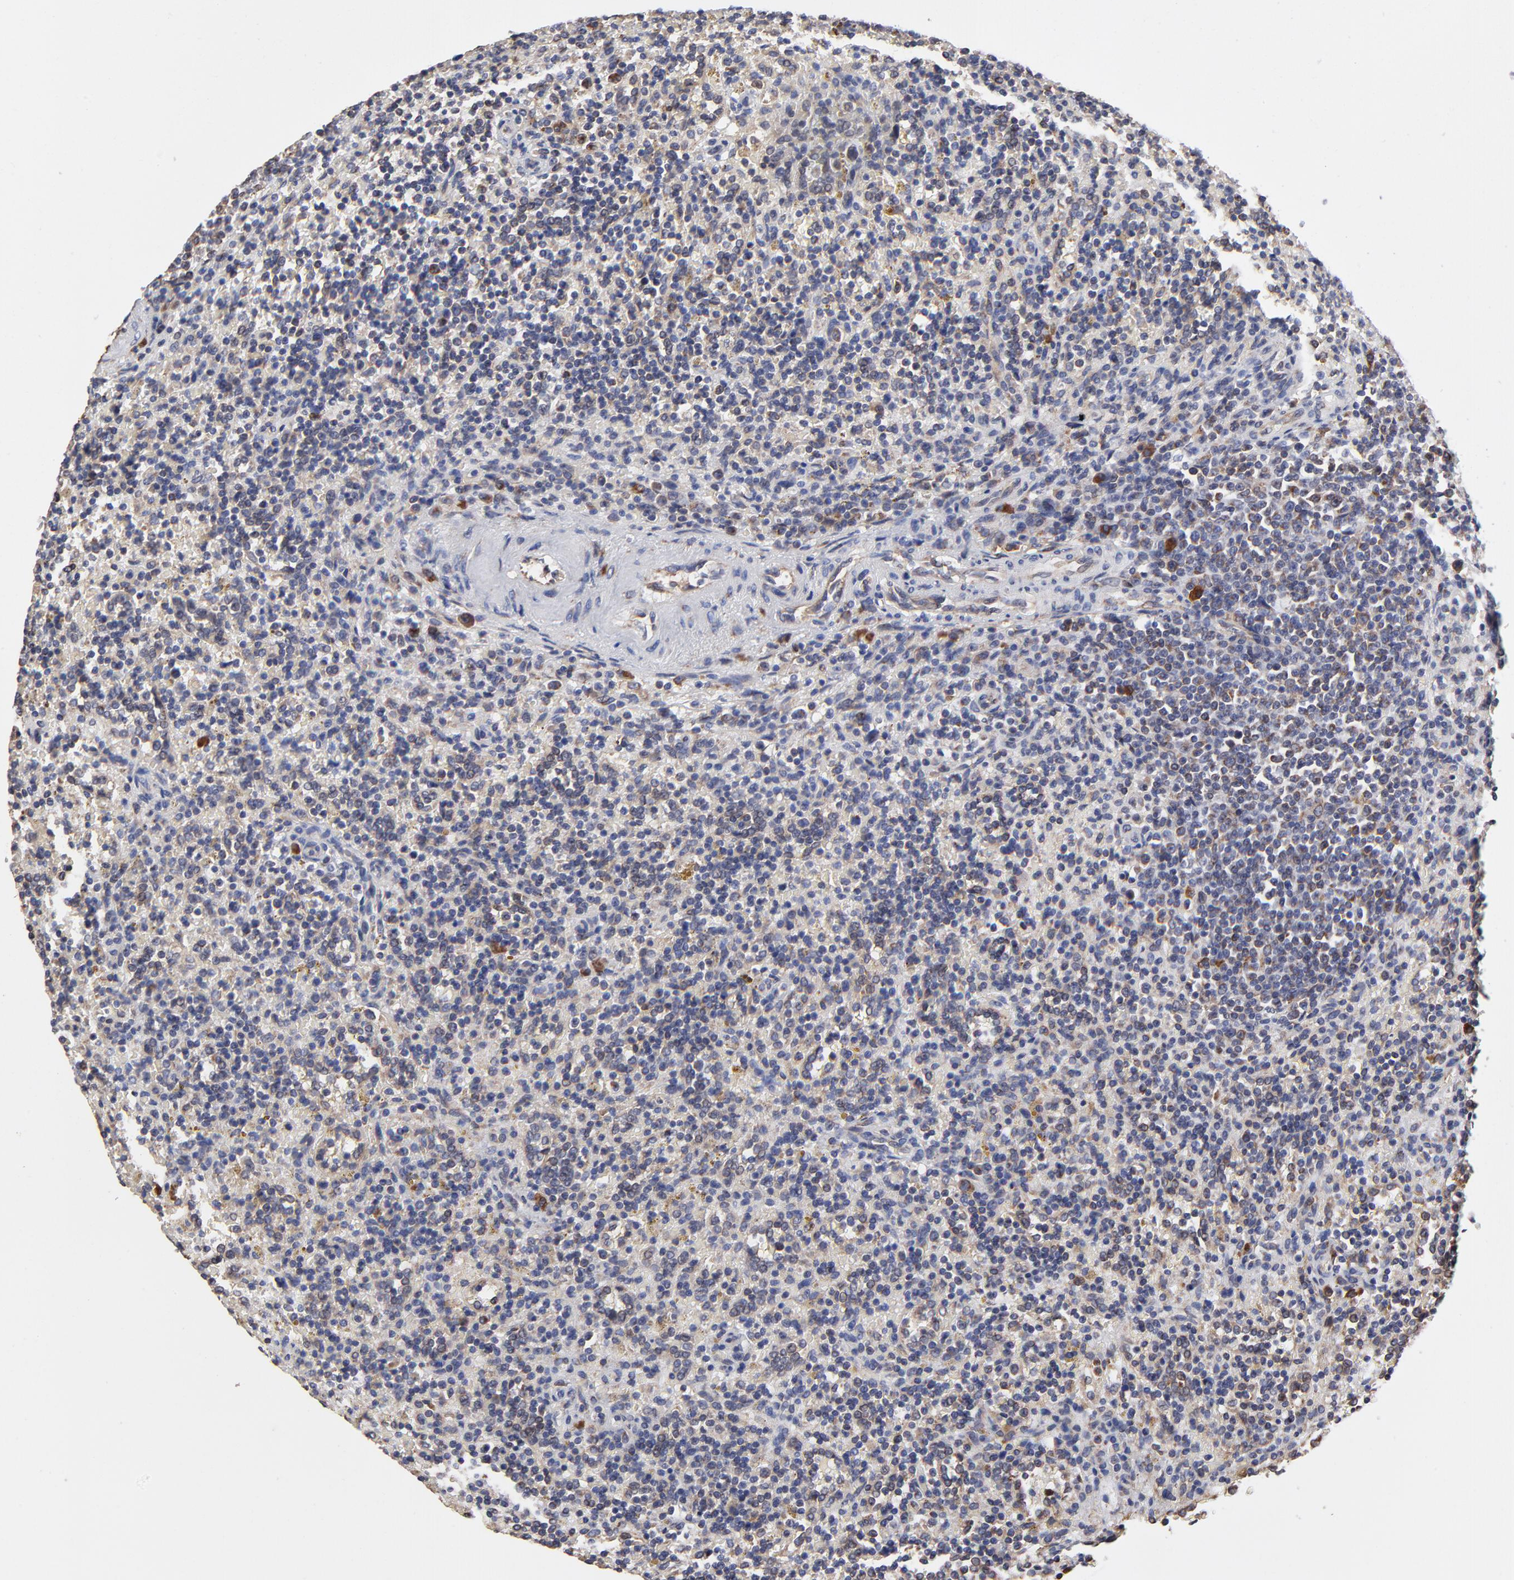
{"staining": {"intensity": "moderate", "quantity": "<25%", "location": "cytoplasmic/membranous"}, "tissue": "lymphoma", "cell_type": "Tumor cells", "image_type": "cancer", "snomed": [{"axis": "morphology", "description": "Malignant lymphoma, non-Hodgkin's type, Low grade"}, {"axis": "topography", "description": "Spleen"}], "caption": "A micrograph of low-grade malignant lymphoma, non-Hodgkin's type stained for a protein shows moderate cytoplasmic/membranous brown staining in tumor cells. The staining was performed using DAB, with brown indicating positive protein expression. Nuclei are stained blue with hematoxylin.", "gene": "LMAN1", "patient": {"sex": "male", "age": 67}}